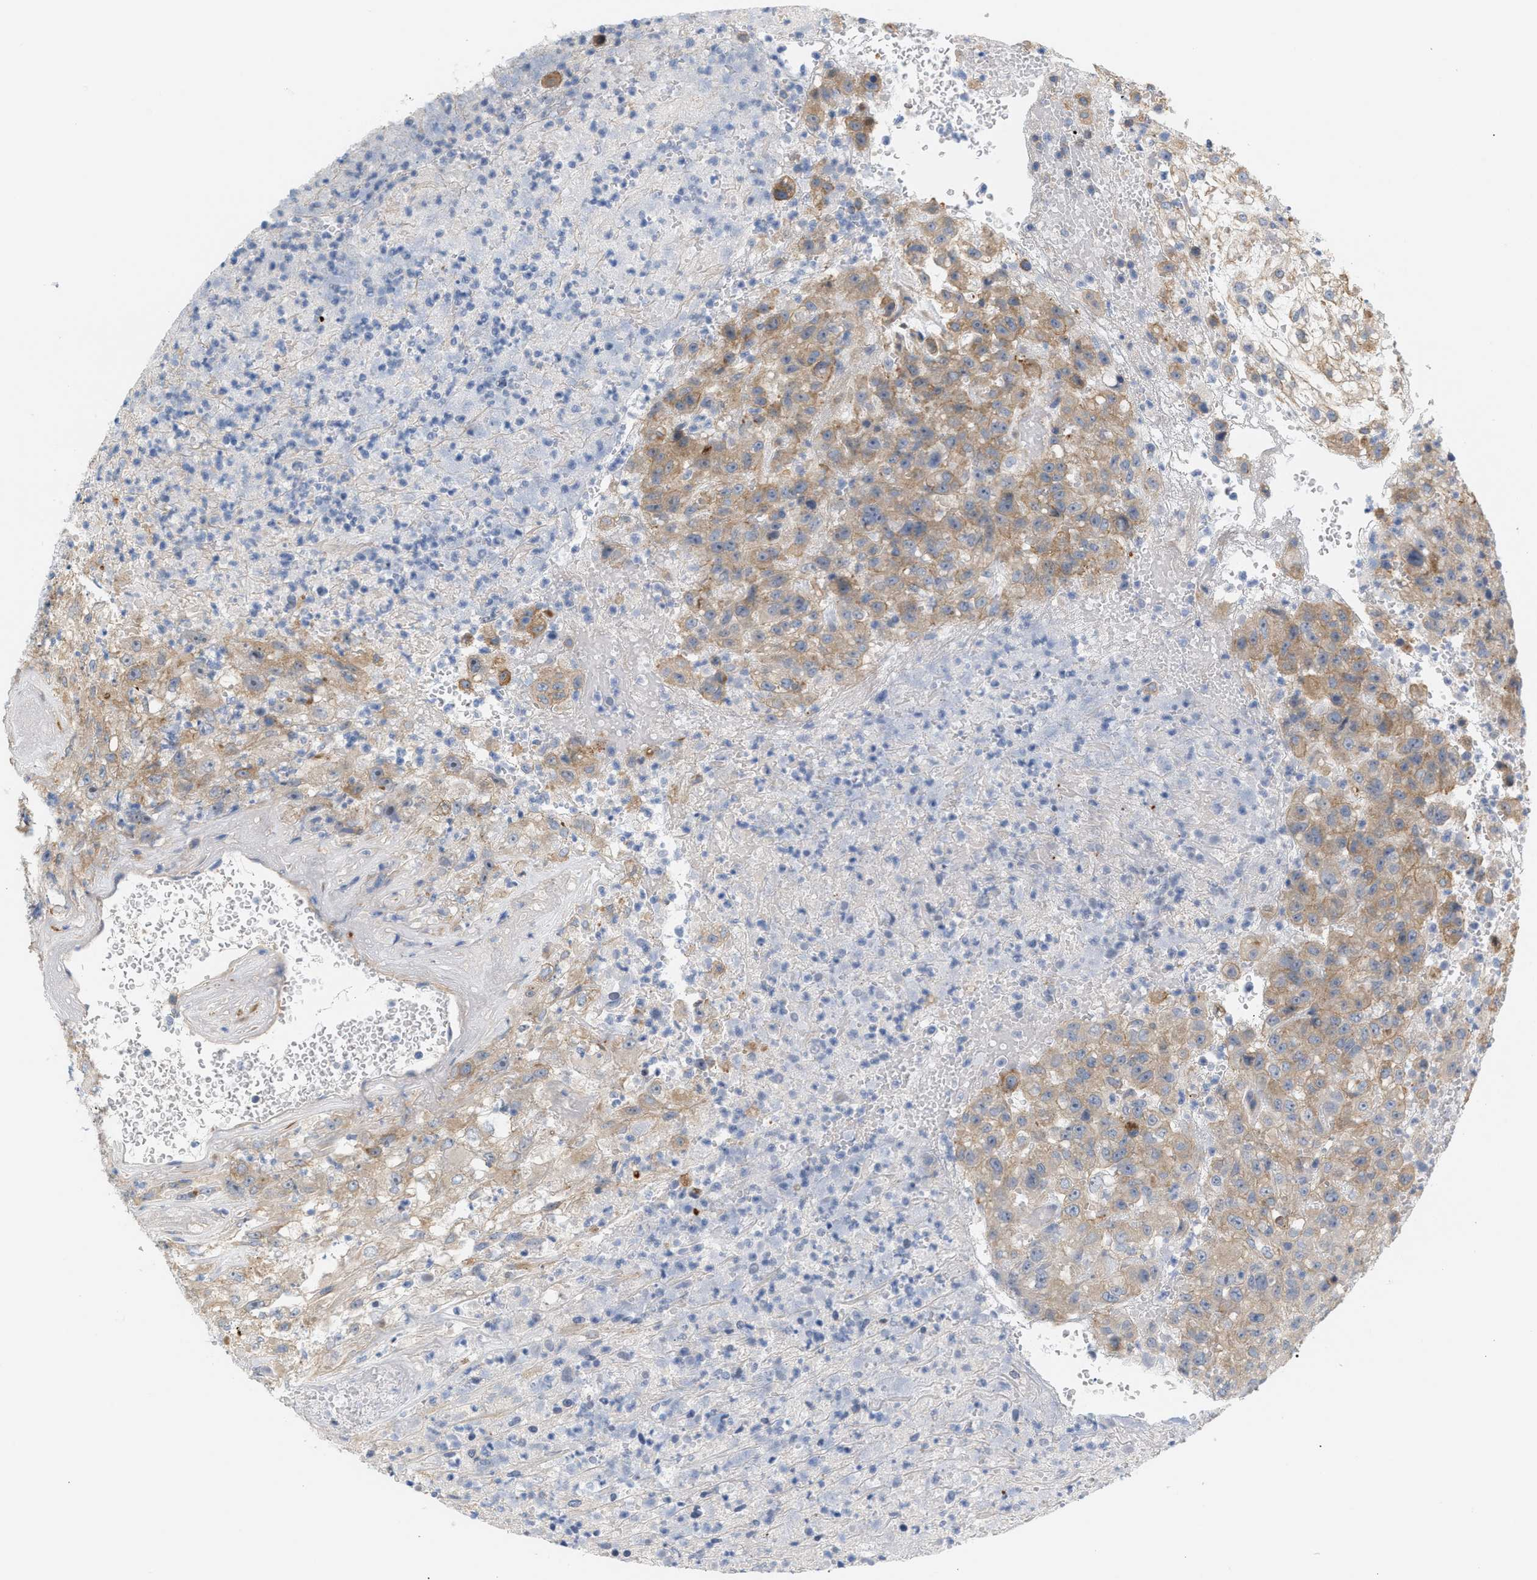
{"staining": {"intensity": "weak", "quantity": "25%-75%", "location": "cytoplasmic/membranous"}, "tissue": "urothelial cancer", "cell_type": "Tumor cells", "image_type": "cancer", "snomed": [{"axis": "morphology", "description": "Urothelial carcinoma, High grade"}, {"axis": "topography", "description": "Urinary bladder"}], "caption": "The immunohistochemical stain labels weak cytoplasmic/membranous staining in tumor cells of urothelial carcinoma (high-grade) tissue. Nuclei are stained in blue.", "gene": "LRCH1", "patient": {"sex": "male", "age": 46}}